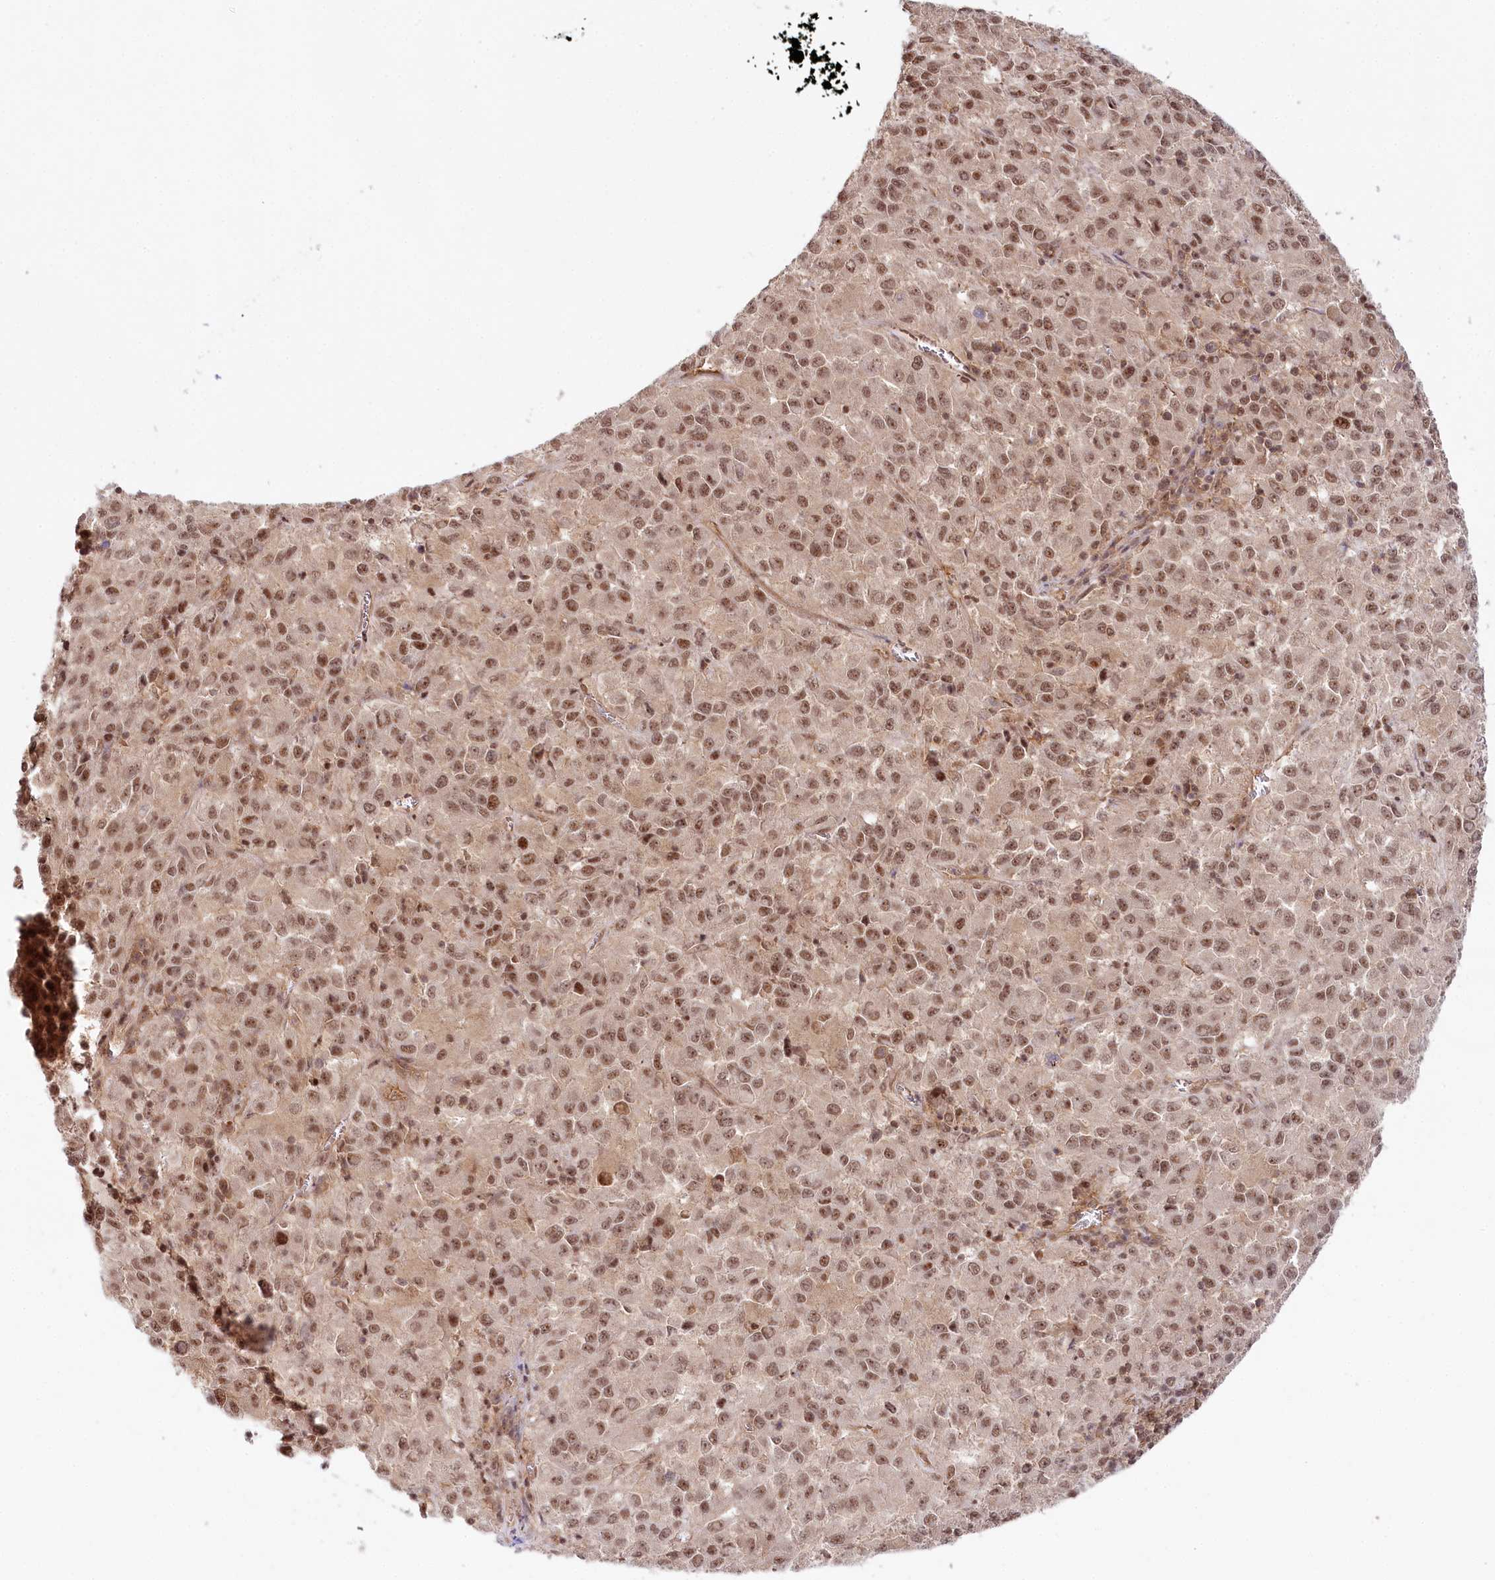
{"staining": {"intensity": "moderate", "quantity": ">75%", "location": "nuclear"}, "tissue": "melanoma", "cell_type": "Tumor cells", "image_type": "cancer", "snomed": [{"axis": "morphology", "description": "Malignant melanoma, Metastatic site"}, {"axis": "topography", "description": "Lung"}], "caption": "Immunohistochemical staining of melanoma exhibits moderate nuclear protein expression in approximately >75% of tumor cells.", "gene": "CCDC65", "patient": {"sex": "male", "age": 64}}